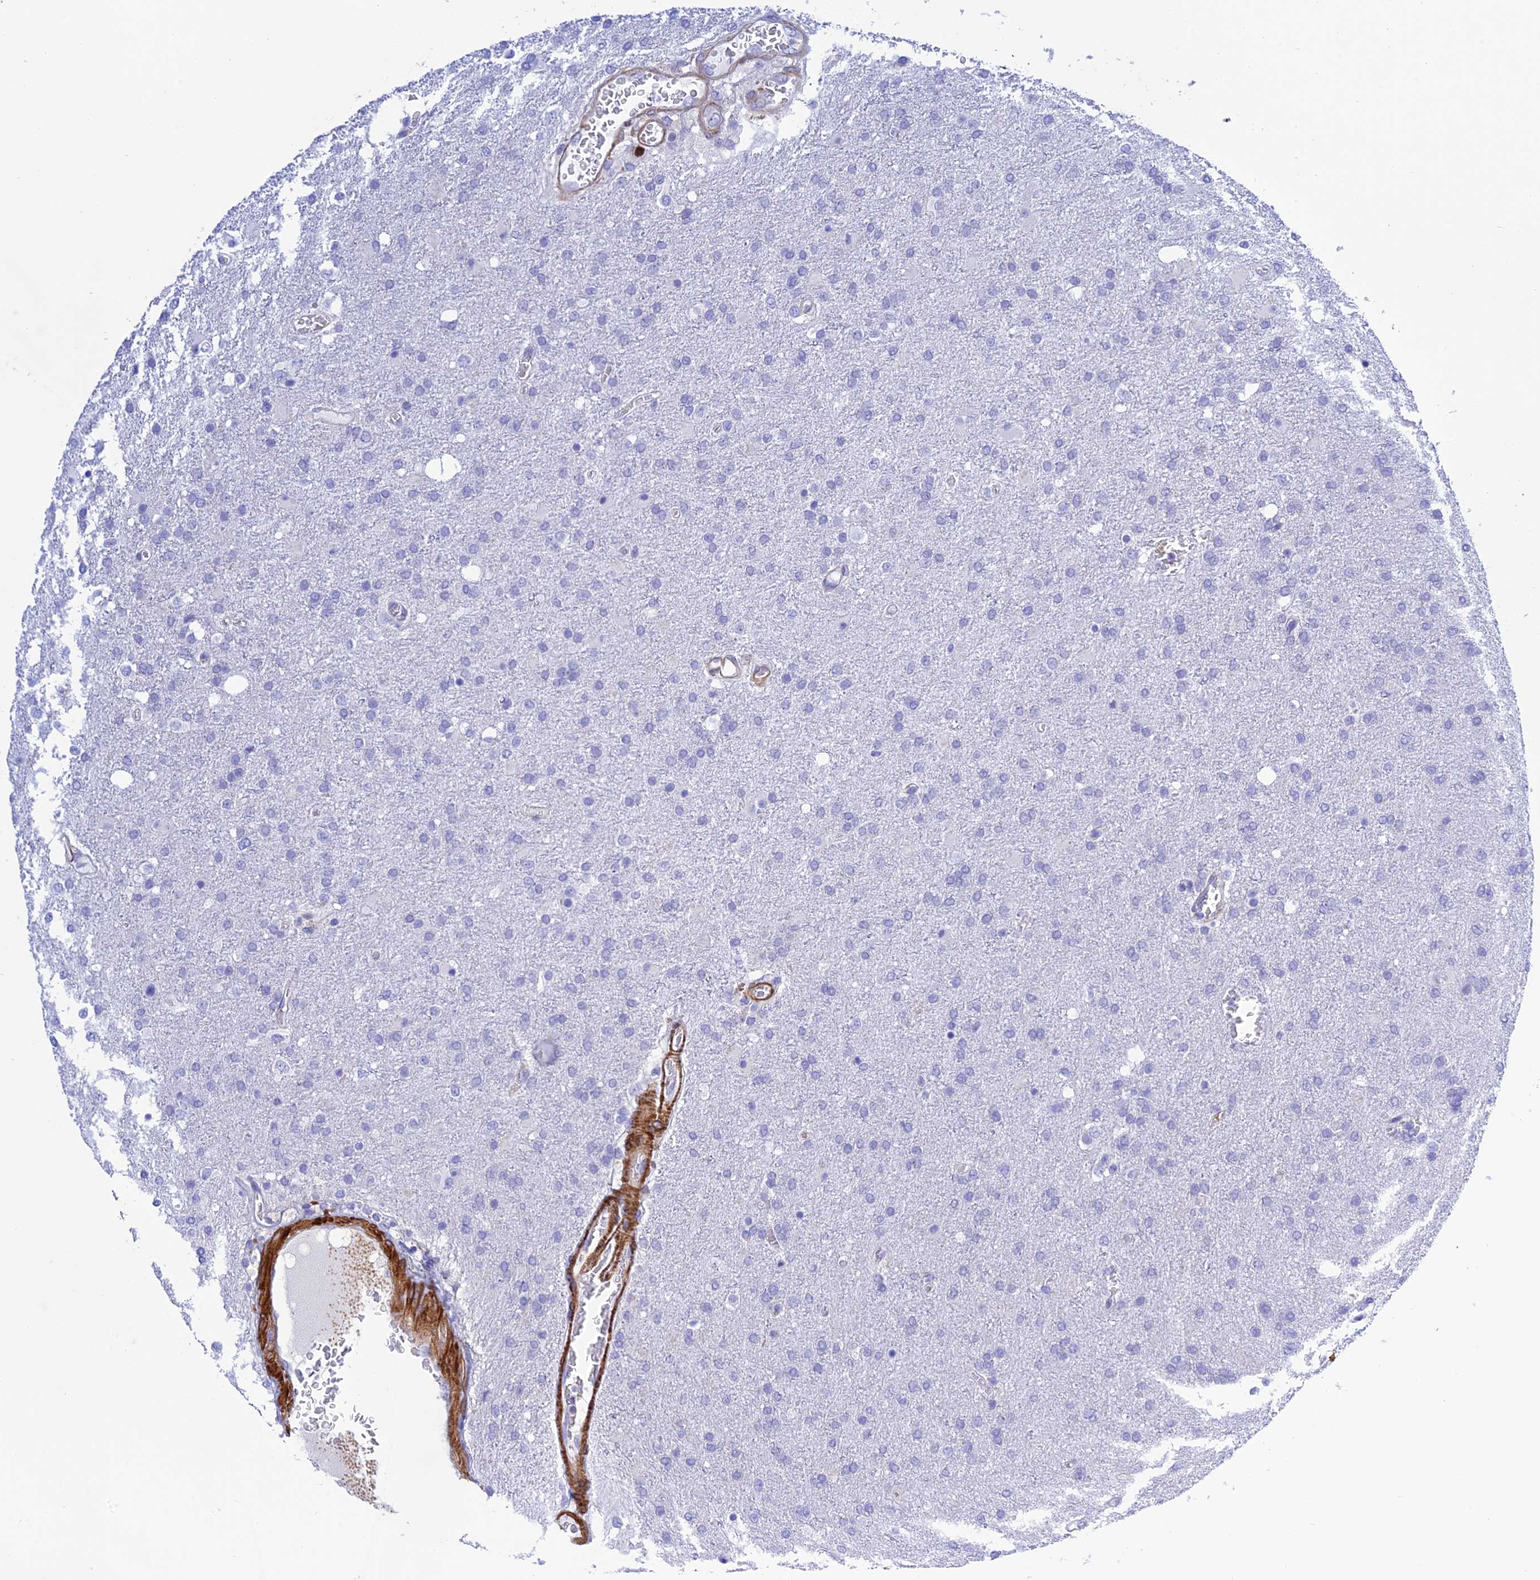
{"staining": {"intensity": "negative", "quantity": "none", "location": "none"}, "tissue": "glioma", "cell_type": "Tumor cells", "image_type": "cancer", "snomed": [{"axis": "morphology", "description": "Glioma, malignant, High grade"}, {"axis": "topography", "description": "Brain"}], "caption": "Malignant glioma (high-grade) stained for a protein using IHC shows no expression tumor cells.", "gene": "ZDHHC16", "patient": {"sex": "female", "age": 74}}